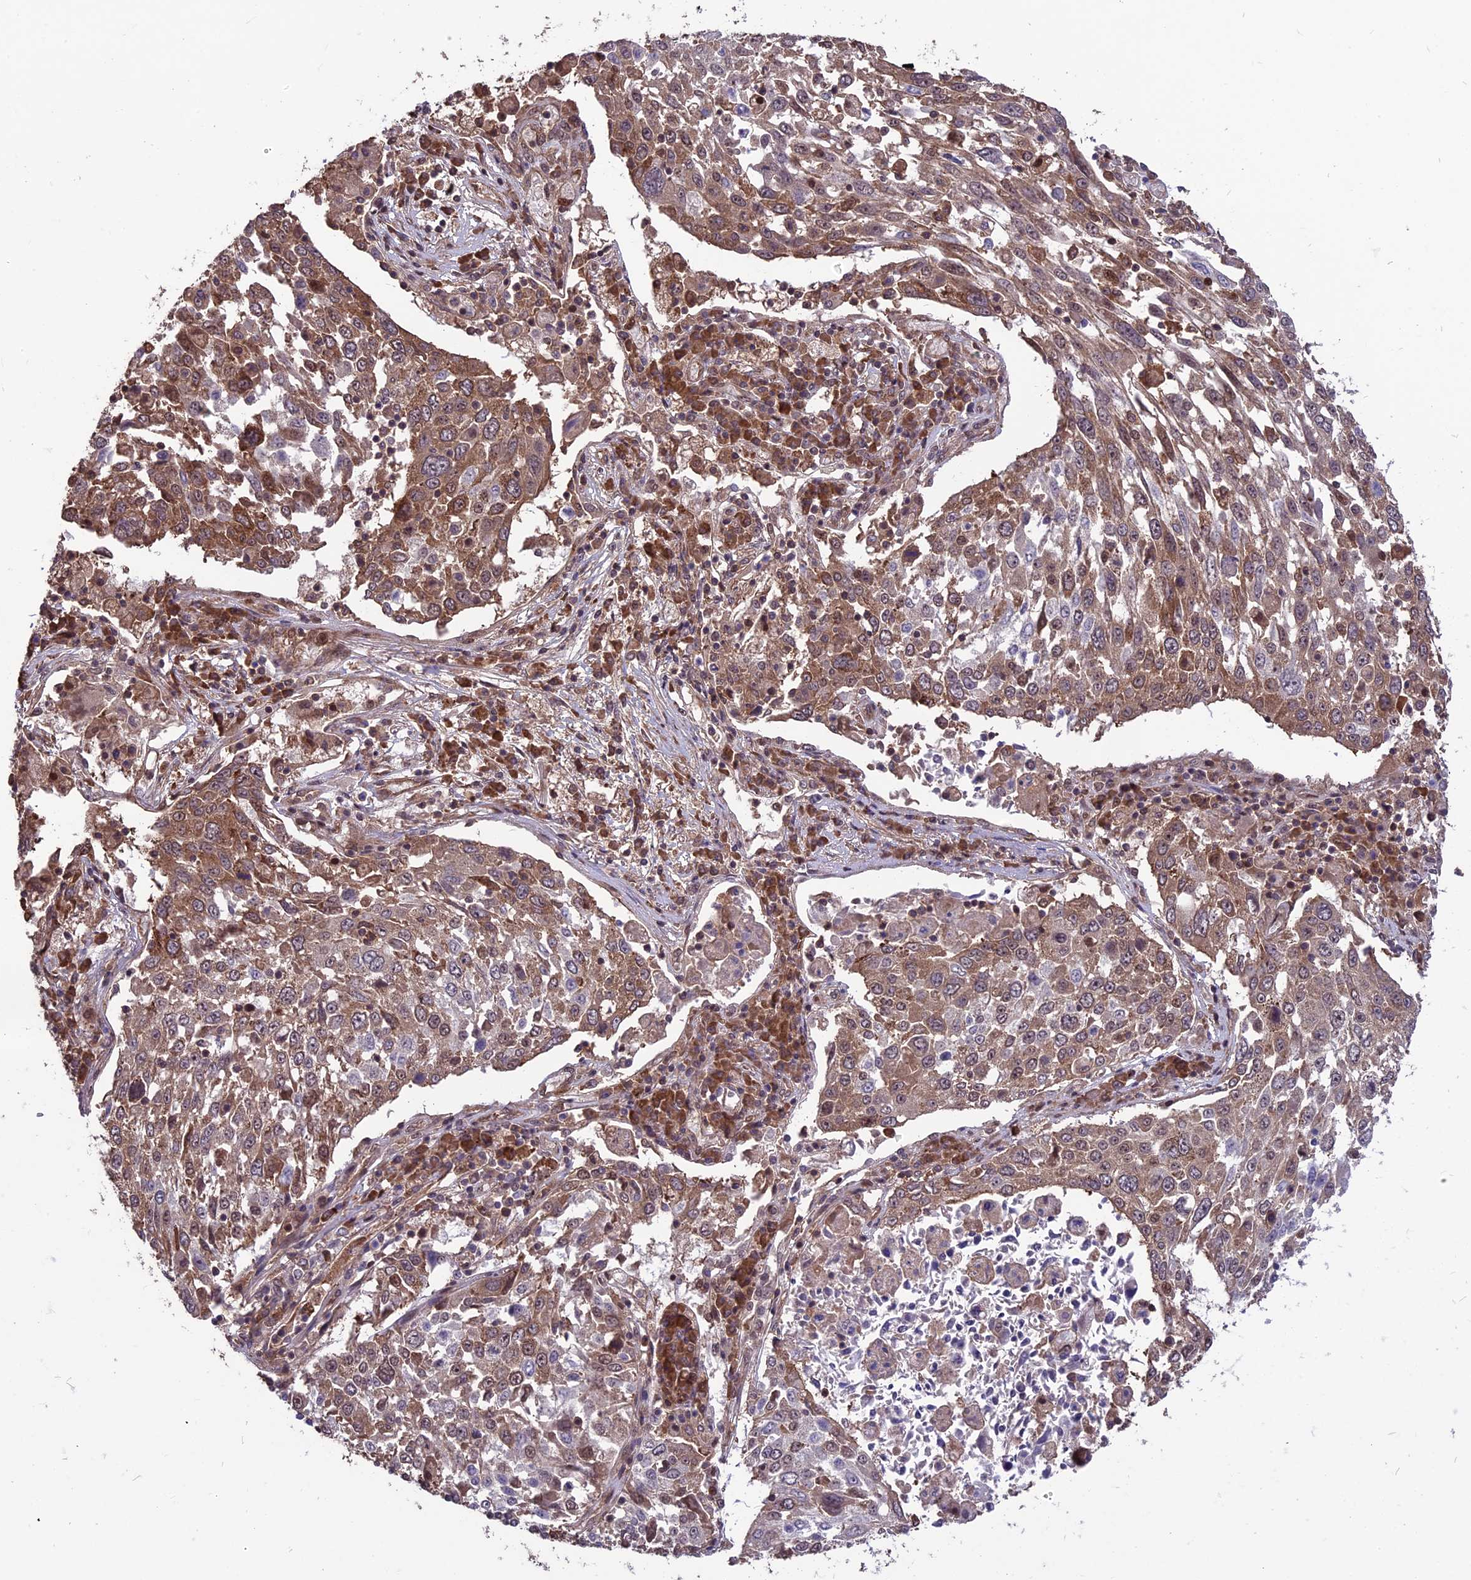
{"staining": {"intensity": "moderate", "quantity": ">75%", "location": "cytoplasmic/membranous"}, "tissue": "lung cancer", "cell_type": "Tumor cells", "image_type": "cancer", "snomed": [{"axis": "morphology", "description": "Squamous cell carcinoma, NOS"}, {"axis": "topography", "description": "Lung"}], "caption": "Protein positivity by IHC demonstrates moderate cytoplasmic/membranous staining in about >75% of tumor cells in lung cancer (squamous cell carcinoma). (Brightfield microscopy of DAB IHC at high magnification).", "gene": "ZNF598", "patient": {"sex": "male", "age": 65}}